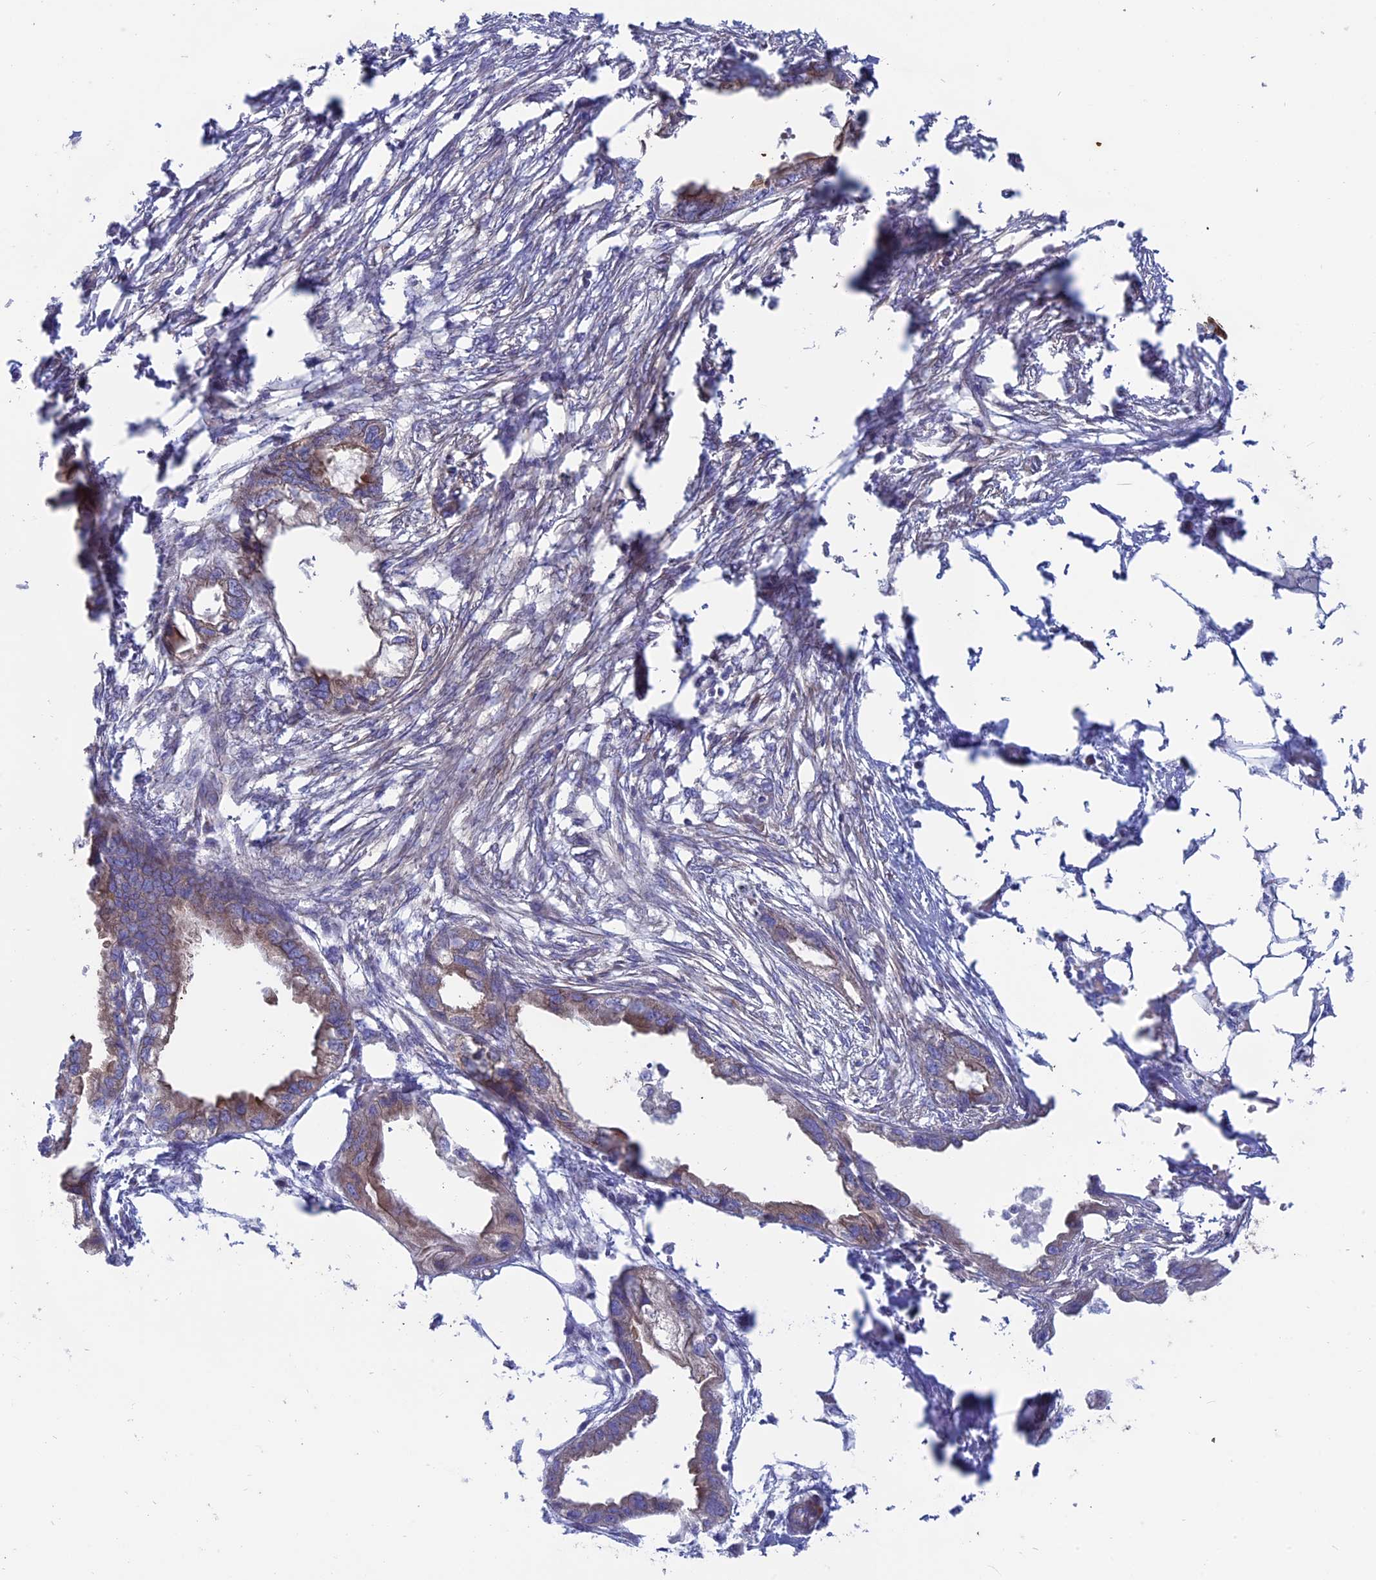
{"staining": {"intensity": "moderate", "quantity": "<25%", "location": "cytoplasmic/membranous"}, "tissue": "endometrial cancer", "cell_type": "Tumor cells", "image_type": "cancer", "snomed": [{"axis": "morphology", "description": "Adenocarcinoma, NOS"}, {"axis": "morphology", "description": "Adenocarcinoma, metastatic, NOS"}, {"axis": "topography", "description": "Adipose tissue"}, {"axis": "topography", "description": "Endometrium"}], "caption": "Protein expression analysis of endometrial cancer displays moderate cytoplasmic/membranous positivity in about <25% of tumor cells.", "gene": "MYO5B", "patient": {"sex": "female", "age": 67}}